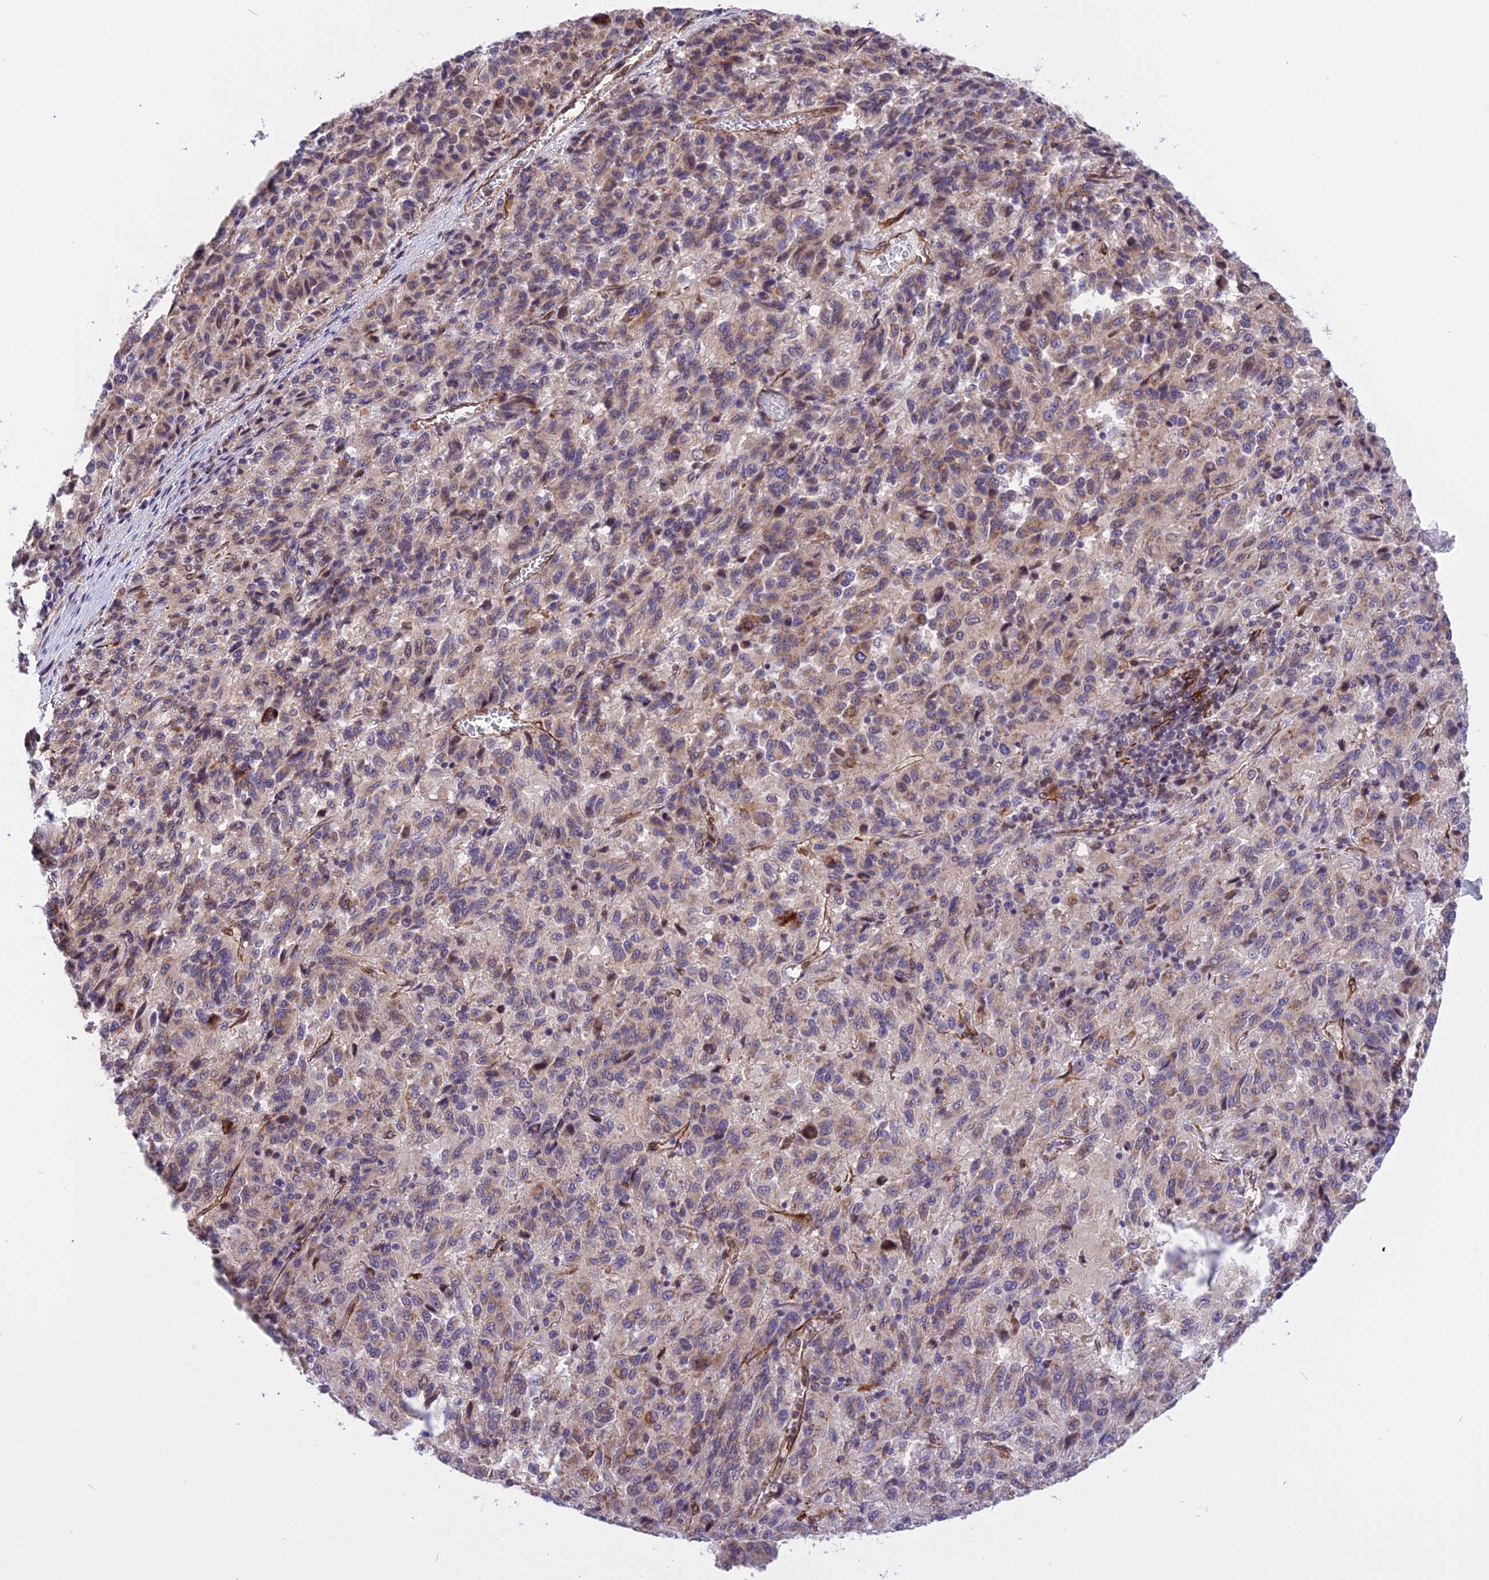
{"staining": {"intensity": "moderate", "quantity": "<25%", "location": "cytoplasmic/membranous"}, "tissue": "melanoma", "cell_type": "Tumor cells", "image_type": "cancer", "snomed": [{"axis": "morphology", "description": "Malignant melanoma, Metastatic site"}, {"axis": "topography", "description": "Lung"}], "caption": "Immunohistochemical staining of melanoma demonstrates moderate cytoplasmic/membranous protein positivity in approximately <25% of tumor cells. The staining was performed using DAB to visualize the protein expression in brown, while the nuclei were stained in blue with hematoxylin (Magnification: 20x).", "gene": "R3HDM4", "patient": {"sex": "male", "age": 64}}